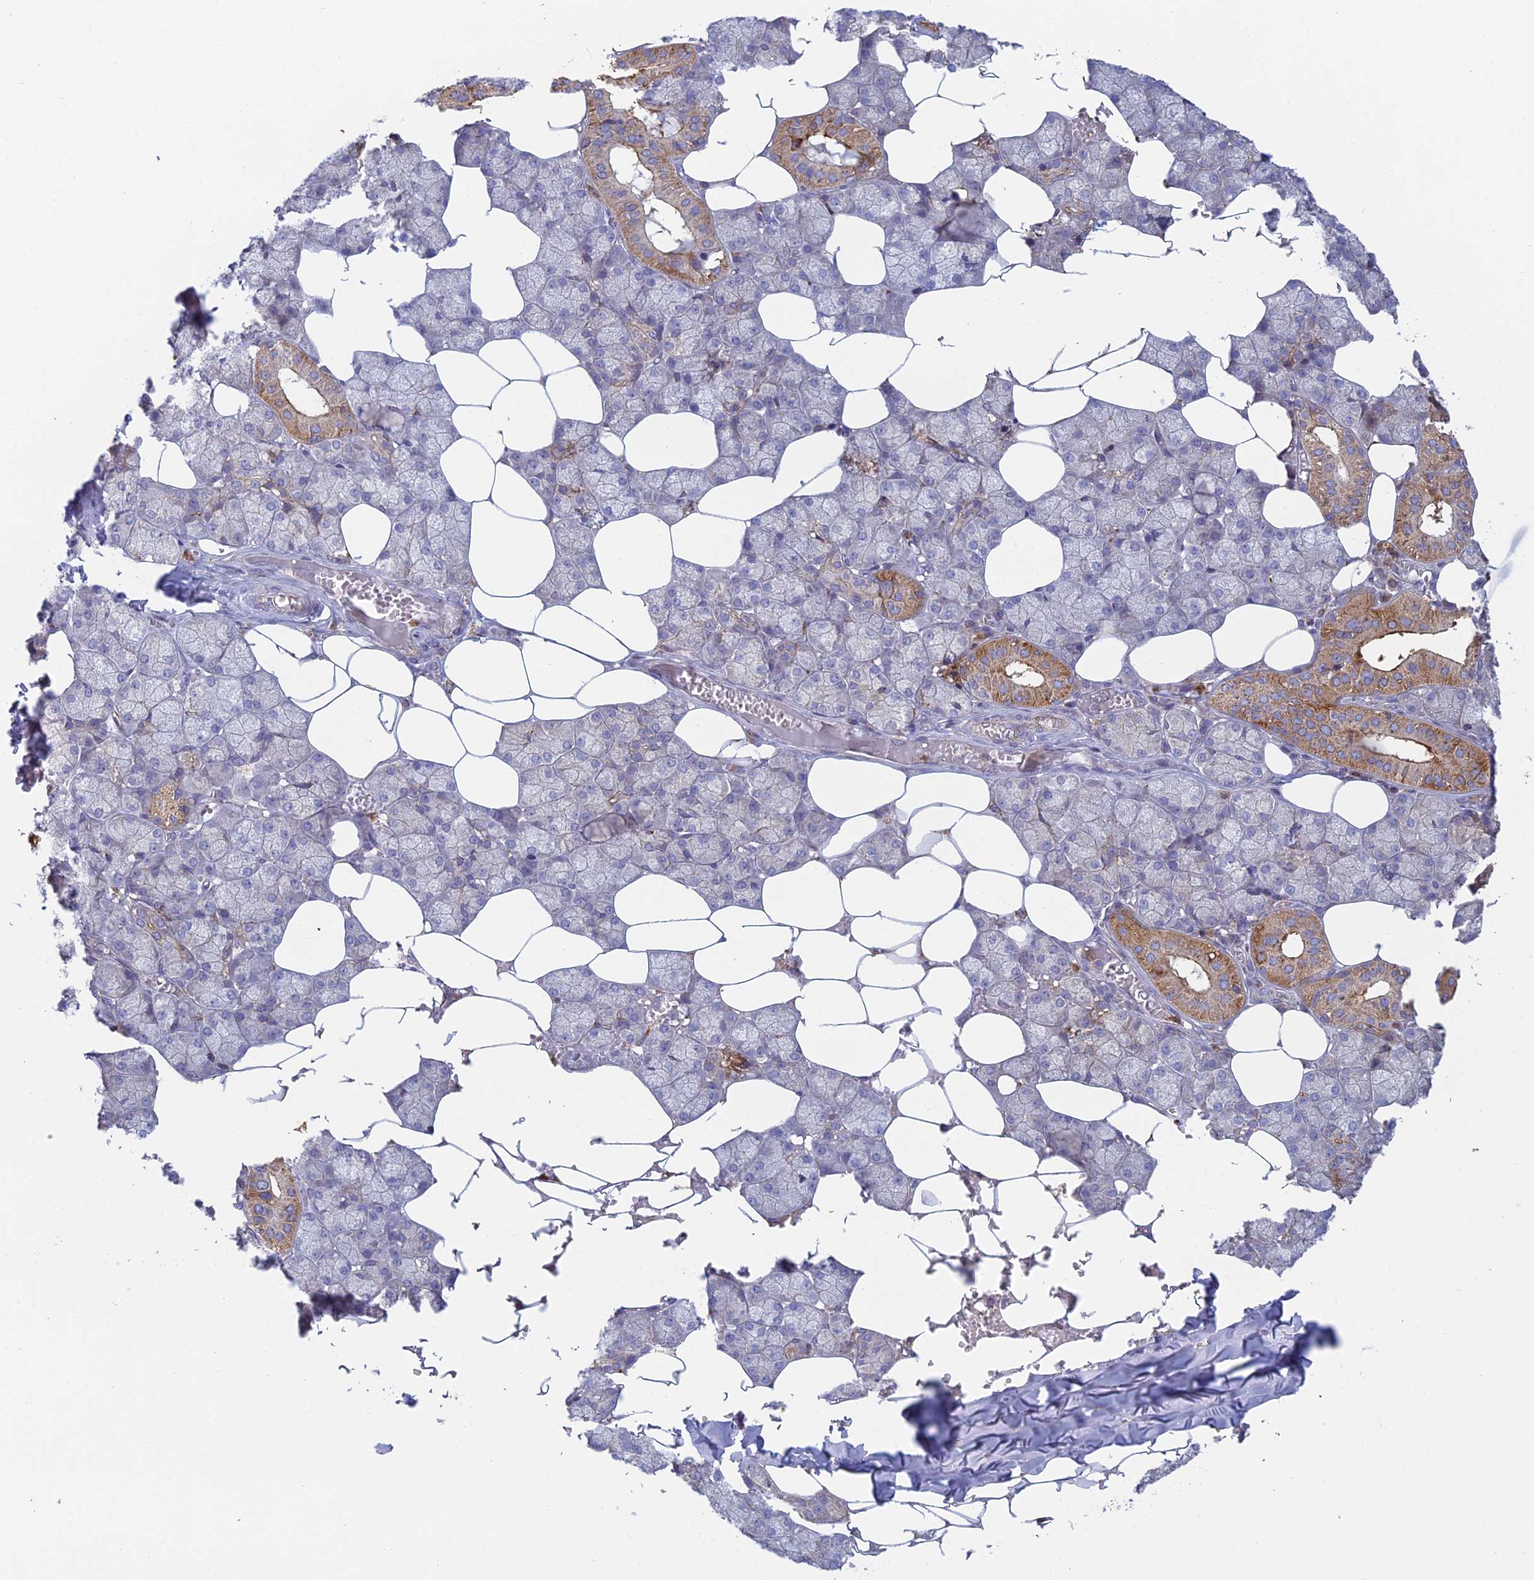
{"staining": {"intensity": "moderate", "quantity": "25%-75%", "location": "cytoplasmic/membranous"}, "tissue": "salivary gland", "cell_type": "Glandular cells", "image_type": "normal", "snomed": [{"axis": "morphology", "description": "Normal tissue, NOS"}, {"axis": "topography", "description": "Salivary gland"}], "caption": "Protein staining shows moderate cytoplasmic/membranous positivity in about 25%-75% of glandular cells in benign salivary gland.", "gene": "IFTAP", "patient": {"sex": "male", "age": 62}}